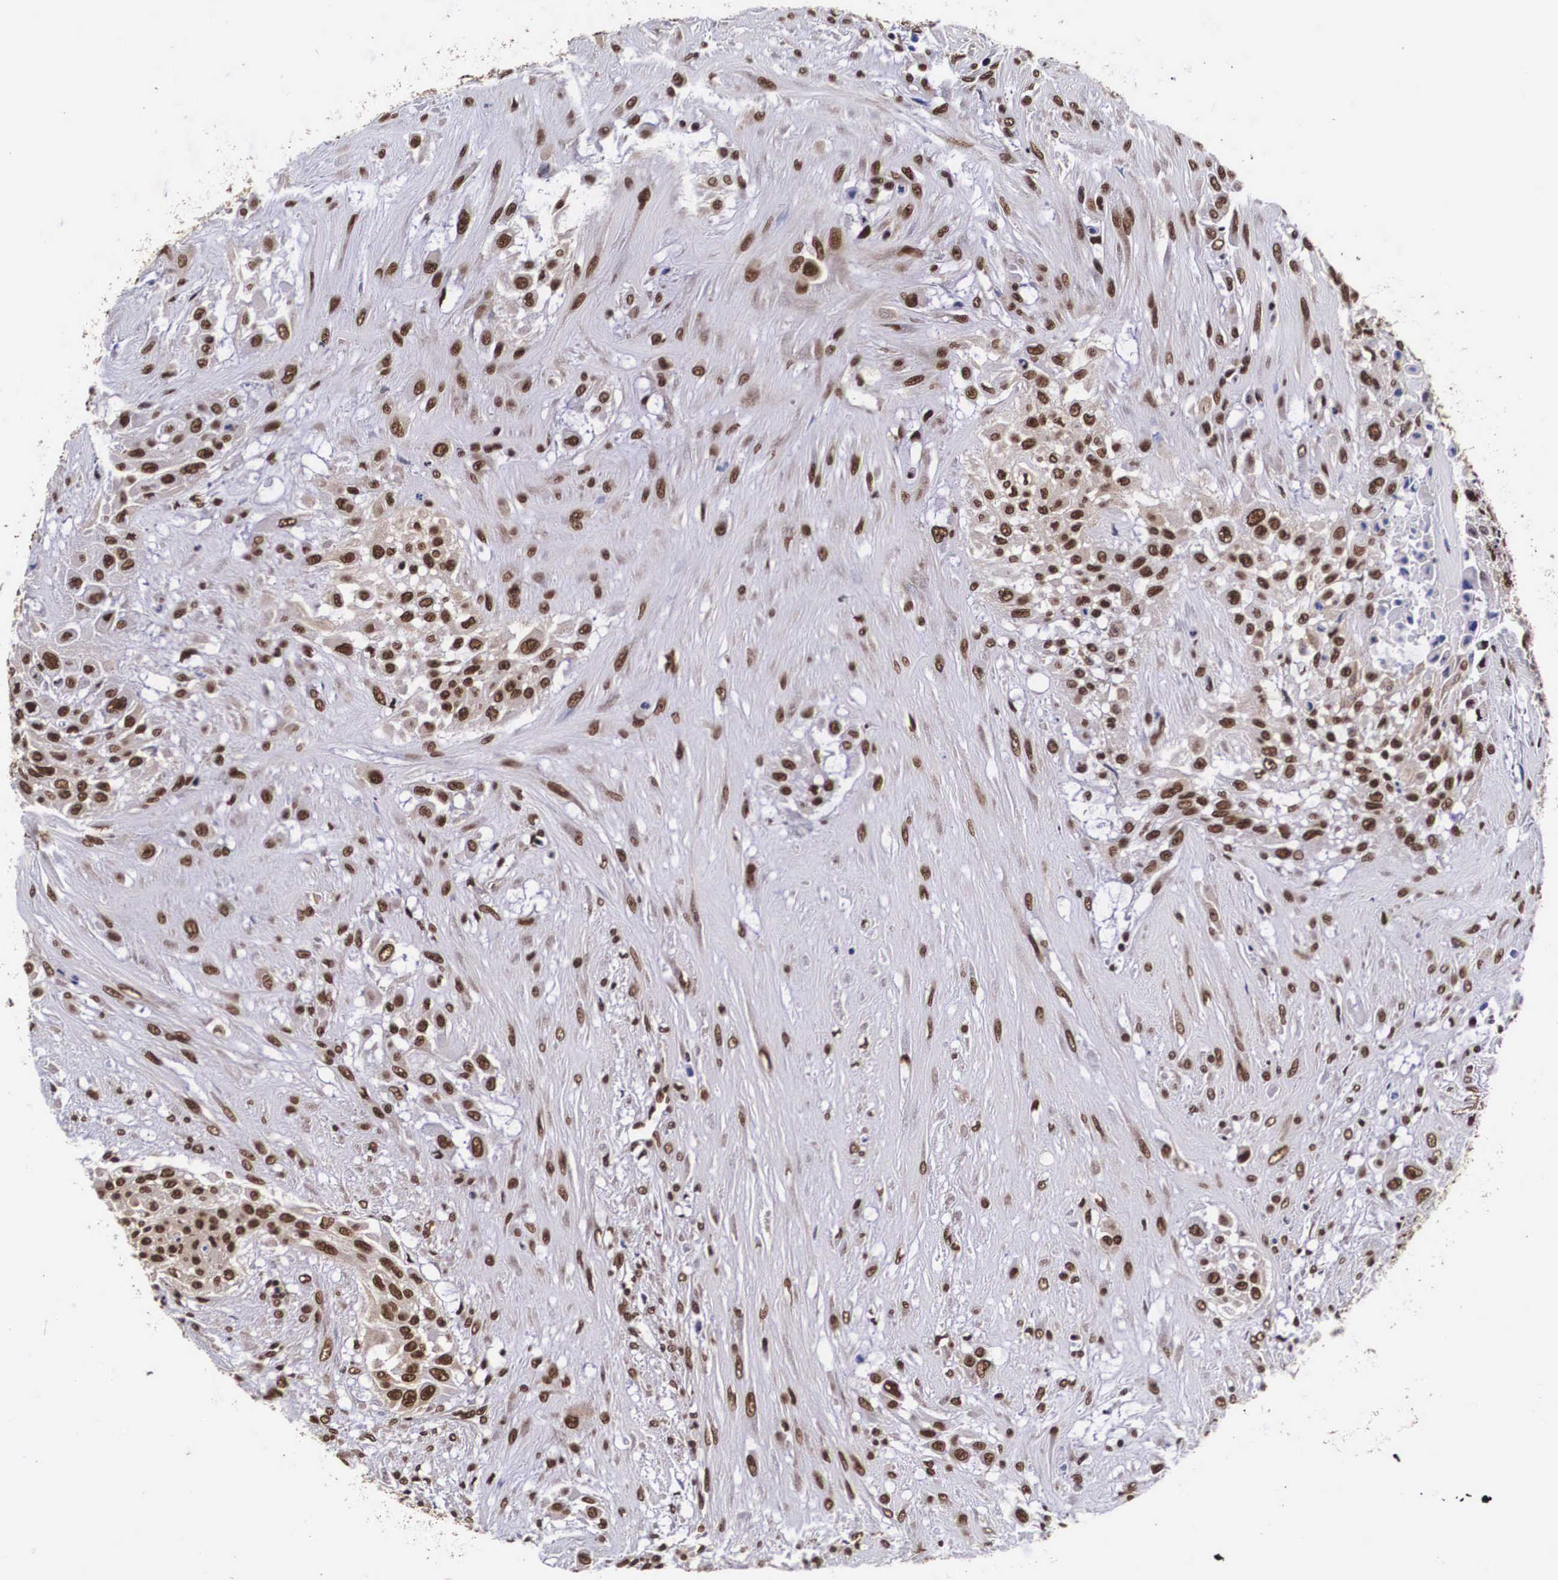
{"staining": {"intensity": "moderate", "quantity": ">75%", "location": "nuclear"}, "tissue": "urothelial cancer", "cell_type": "Tumor cells", "image_type": "cancer", "snomed": [{"axis": "morphology", "description": "Urothelial carcinoma, High grade"}, {"axis": "topography", "description": "Urinary bladder"}], "caption": "Immunohistochemistry (IHC) micrograph of neoplastic tissue: human high-grade urothelial carcinoma stained using IHC demonstrates medium levels of moderate protein expression localized specifically in the nuclear of tumor cells, appearing as a nuclear brown color.", "gene": "PABPN1", "patient": {"sex": "male", "age": 57}}